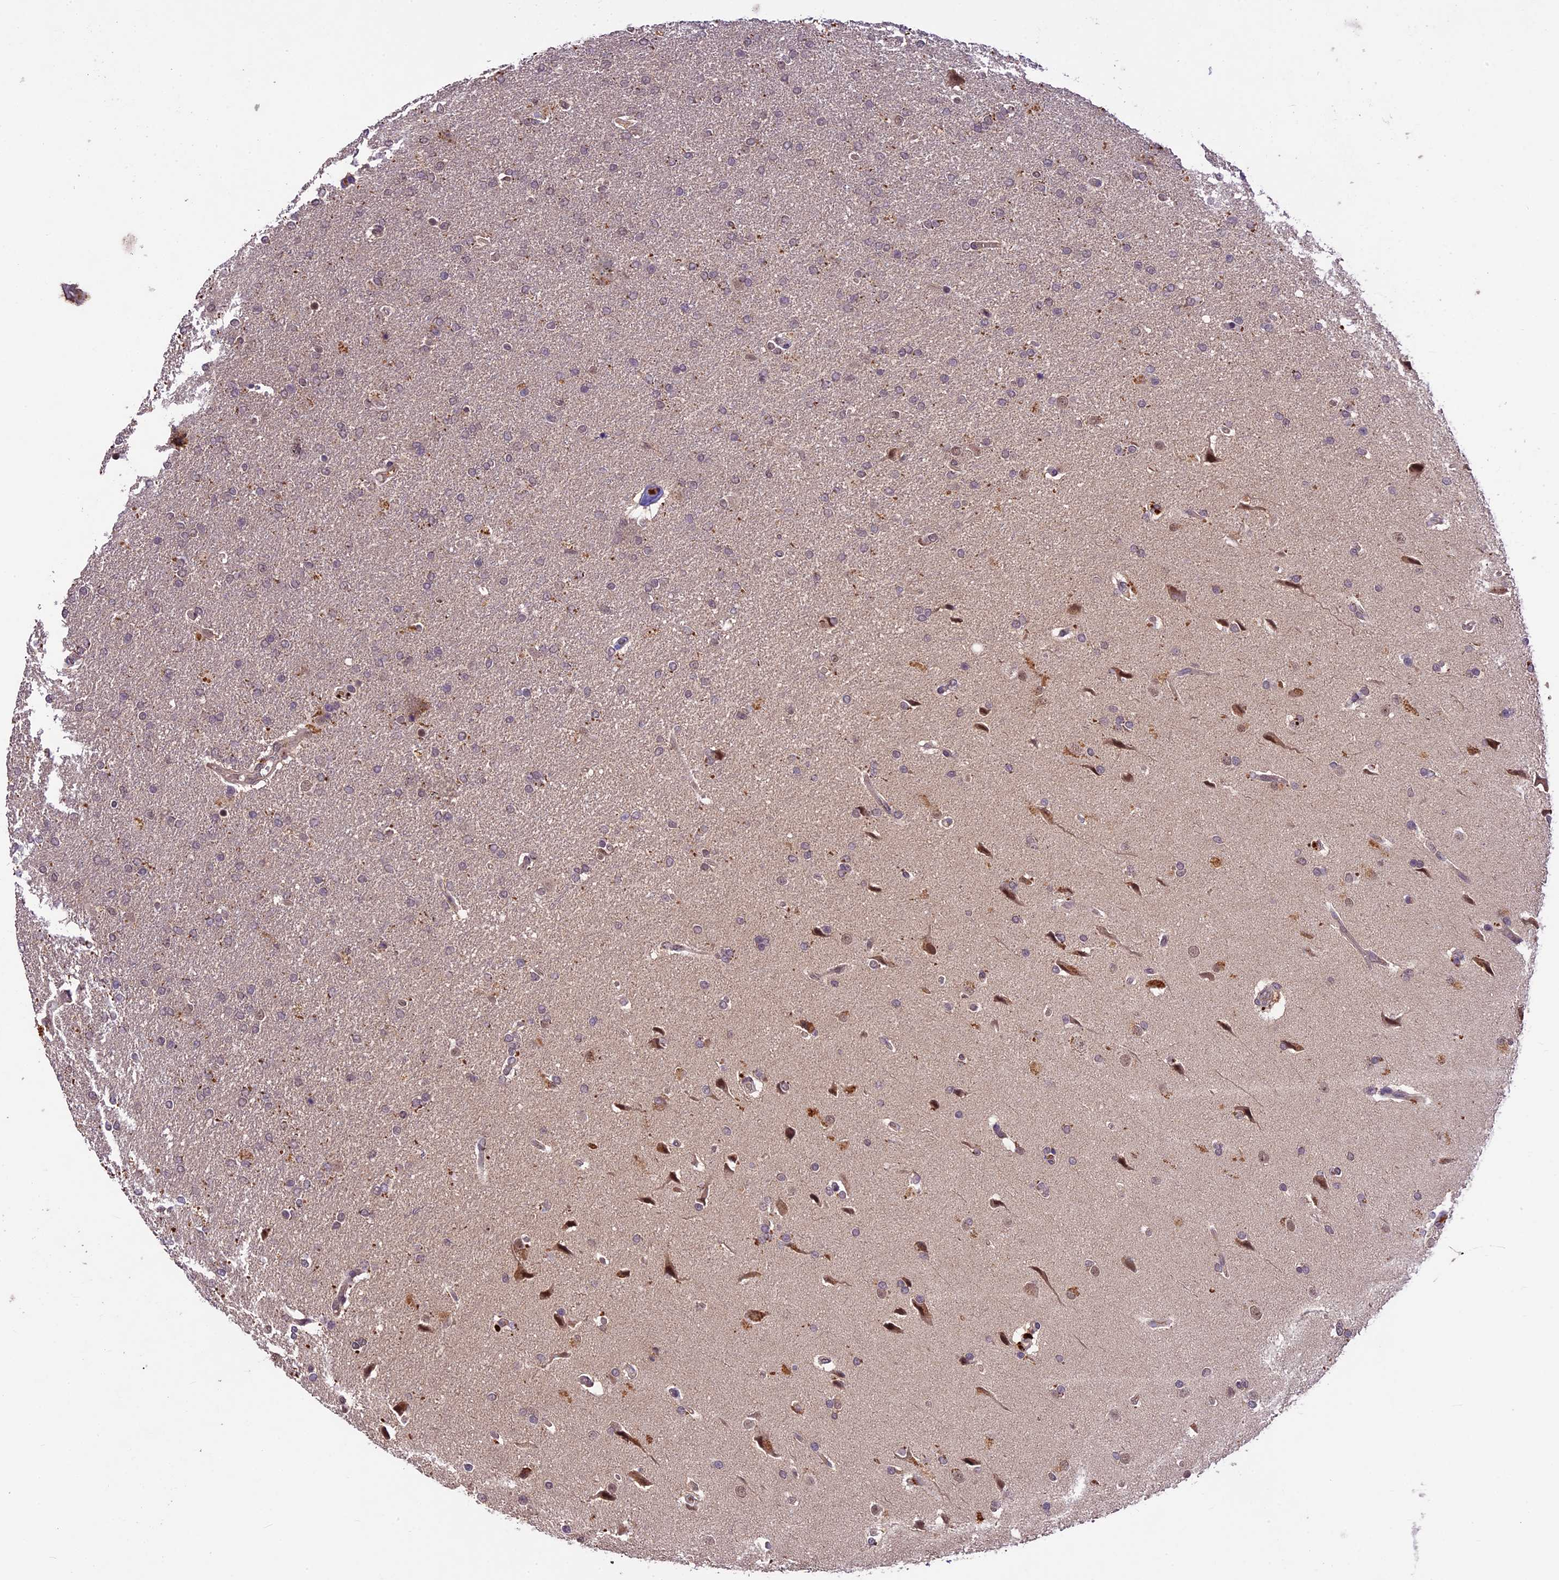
{"staining": {"intensity": "negative", "quantity": "none", "location": "none"}, "tissue": "glioma", "cell_type": "Tumor cells", "image_type": "cancer", "snomed": [{"axis": "morphology", "description": "Glioma, malignant, High grade"}, {"axis": "topography", "description": "Brain"}], "caption": "Immunohistochemistry (IHC) of malignant high-grade glioma exhibits no expression in tumor cells.", "gene": "ATP10A", "patient": {"sex": "male", "age": 72}}